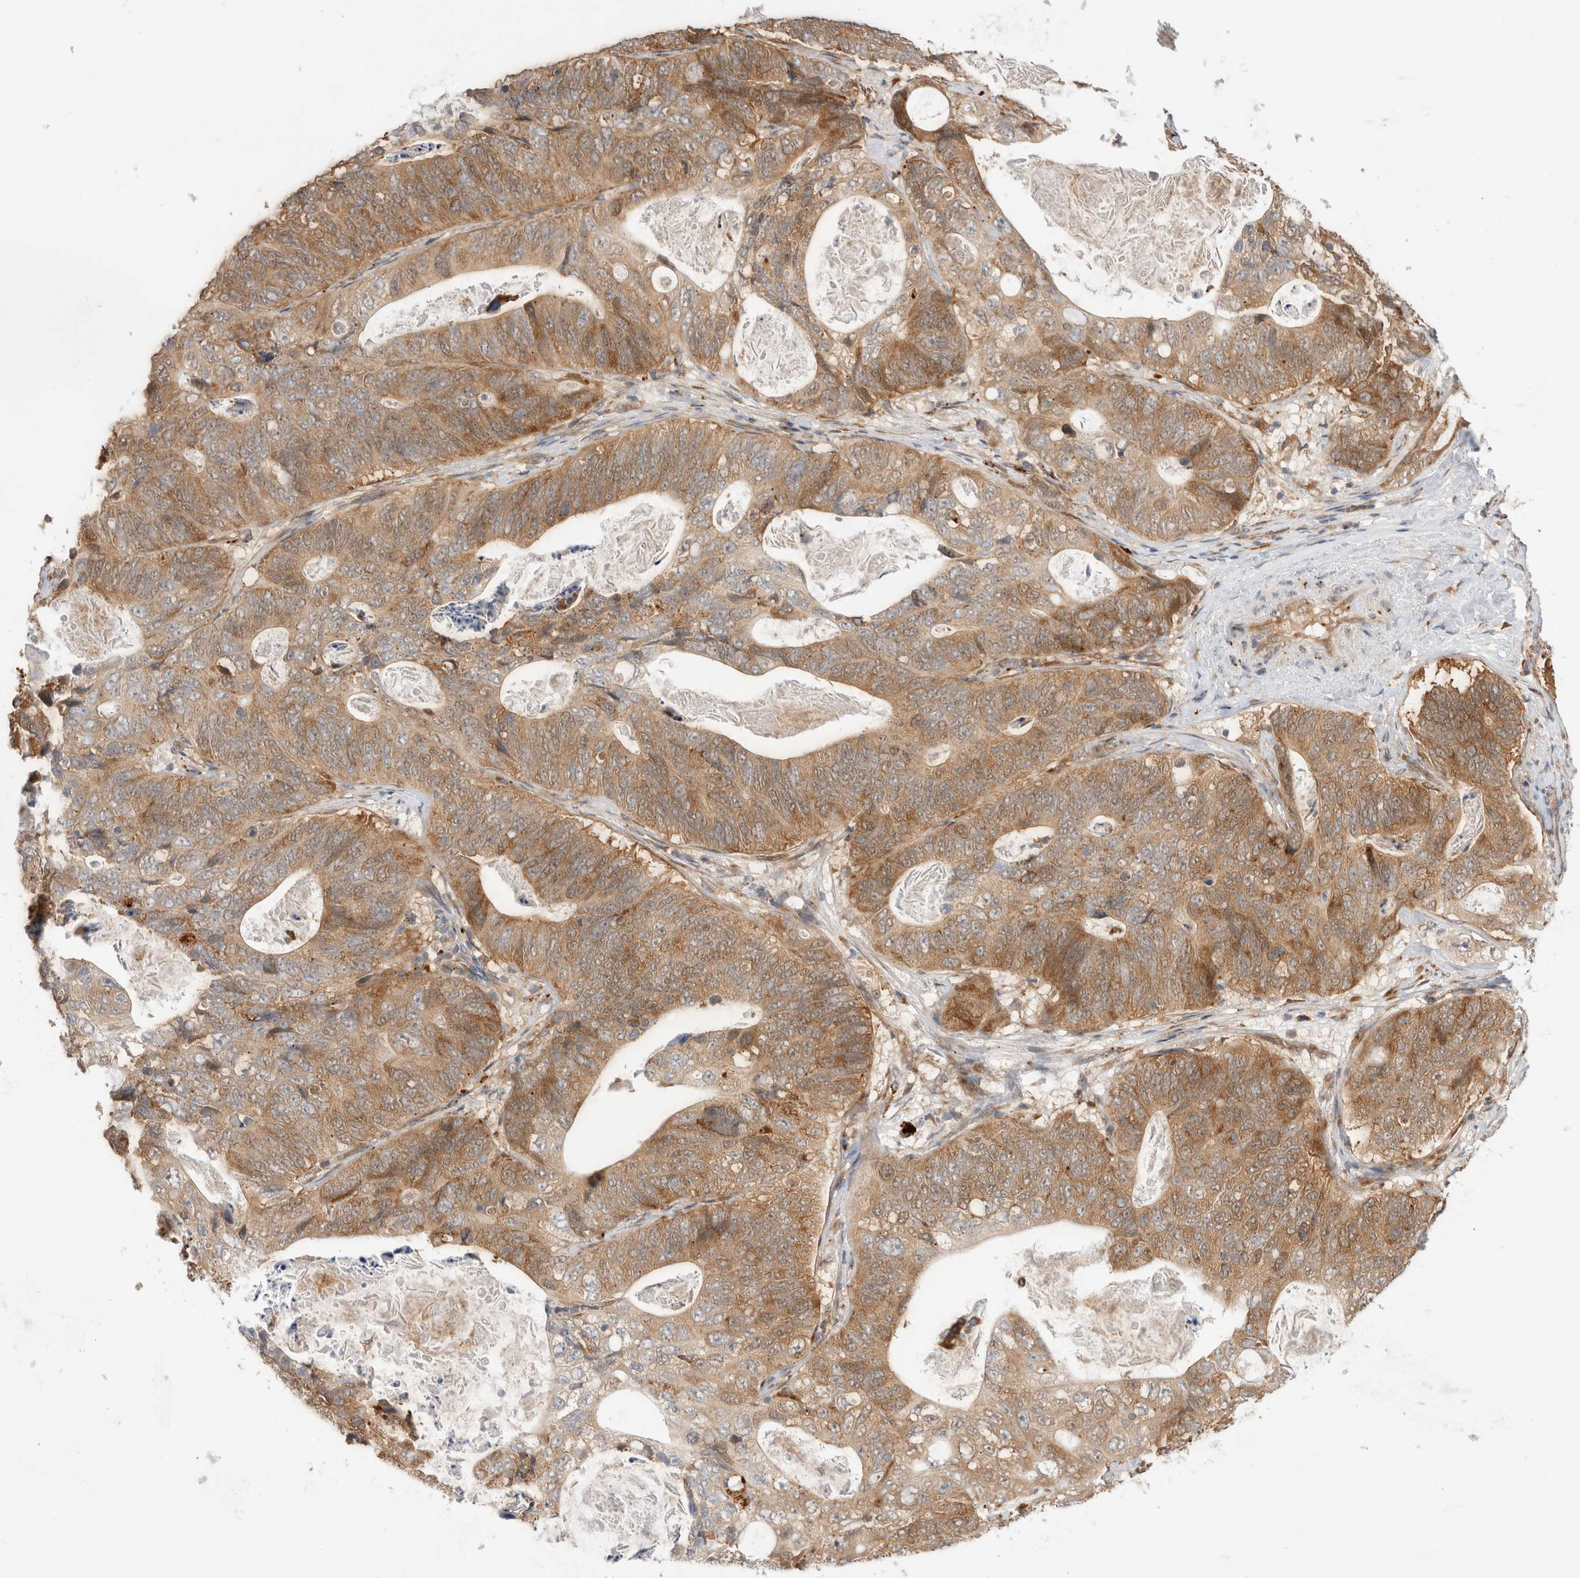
{"staining": {"intensity": "moderate", "quantity": ">75%", "location": "cytoplasmic/membranous"}, "tissue": "stomach cancer", "cell_type": "Tumor cells", "image_type": "cancer", "snomed": [{"axis": "morphology", "description": "Normal tissue, NOS"}, {"axis": "morphology", "description": "Adenocarcinoma, NOS"}, {"axis": "topography", "description": "Stomach"}], "caption": "Stomach cancer (adenocarcinoma) stained for a protein (brown) demonstrates moderate cytoplasmic/membranous positive expression in about >75% of tumor cells.", "gene": "ACTL9", "patient": {"sex": "female", "age": 89}}